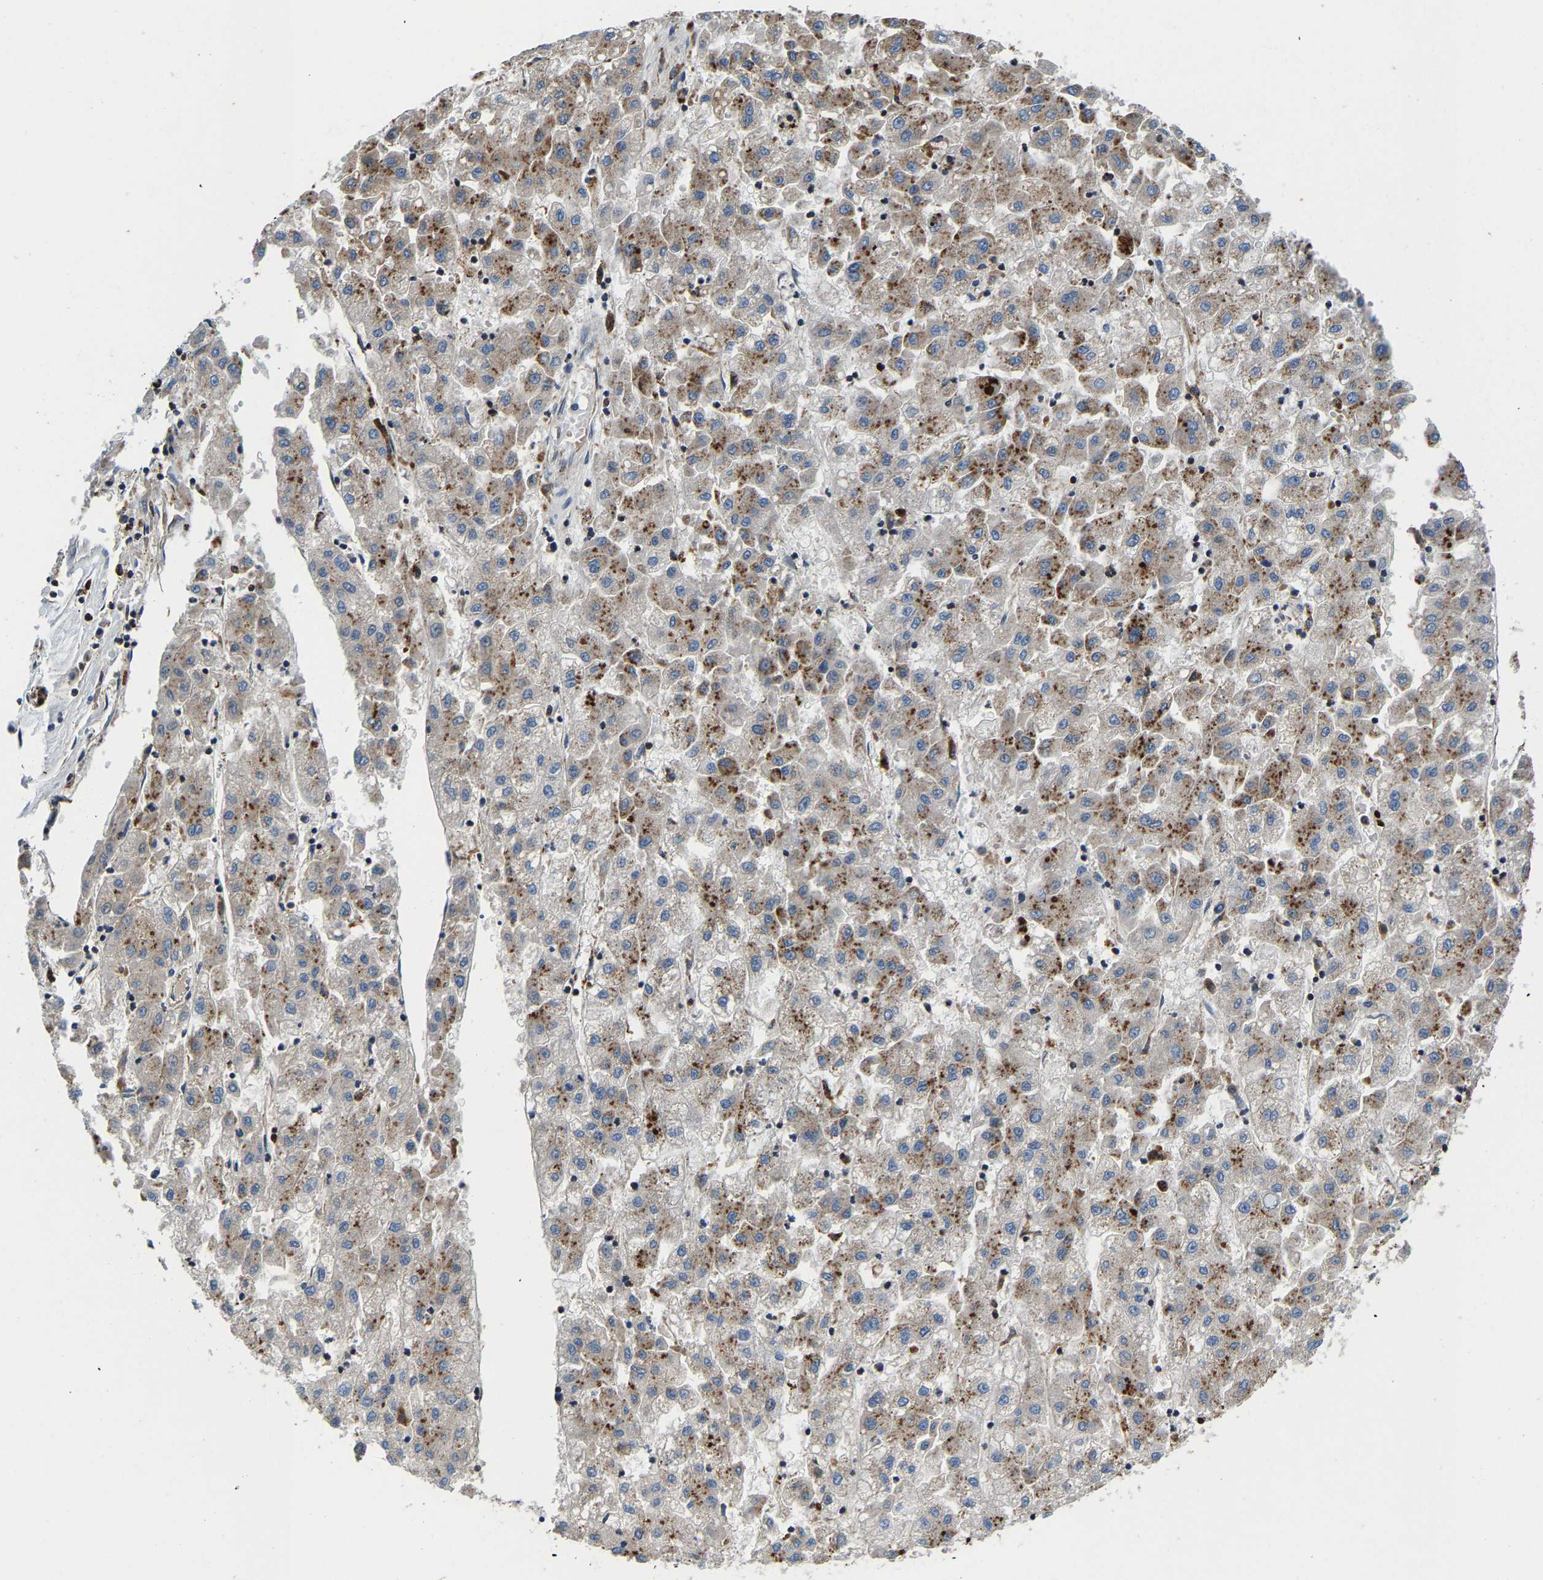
{"staining": {"intensity": "moderate", "quantity": "25%-75%", "location": "cytoplasmic/membranous"}, "tissue": "liver cancer", "cell_type": "Tumor cells", "image_type": "cancer", "snomed": [{"axis": "morphology", "description": "Carcinoma, Hepatocellular, NOS"}, {"axis": "topography", "description": "Liver"}], "caption": "A brown stain labels moderate cytoplasmic/membranous expression of a protein in human liver hepatocellular carcinoma tumor cells.", "gene": "DPP7", "patient": {"sex": "male", "age": 72}}